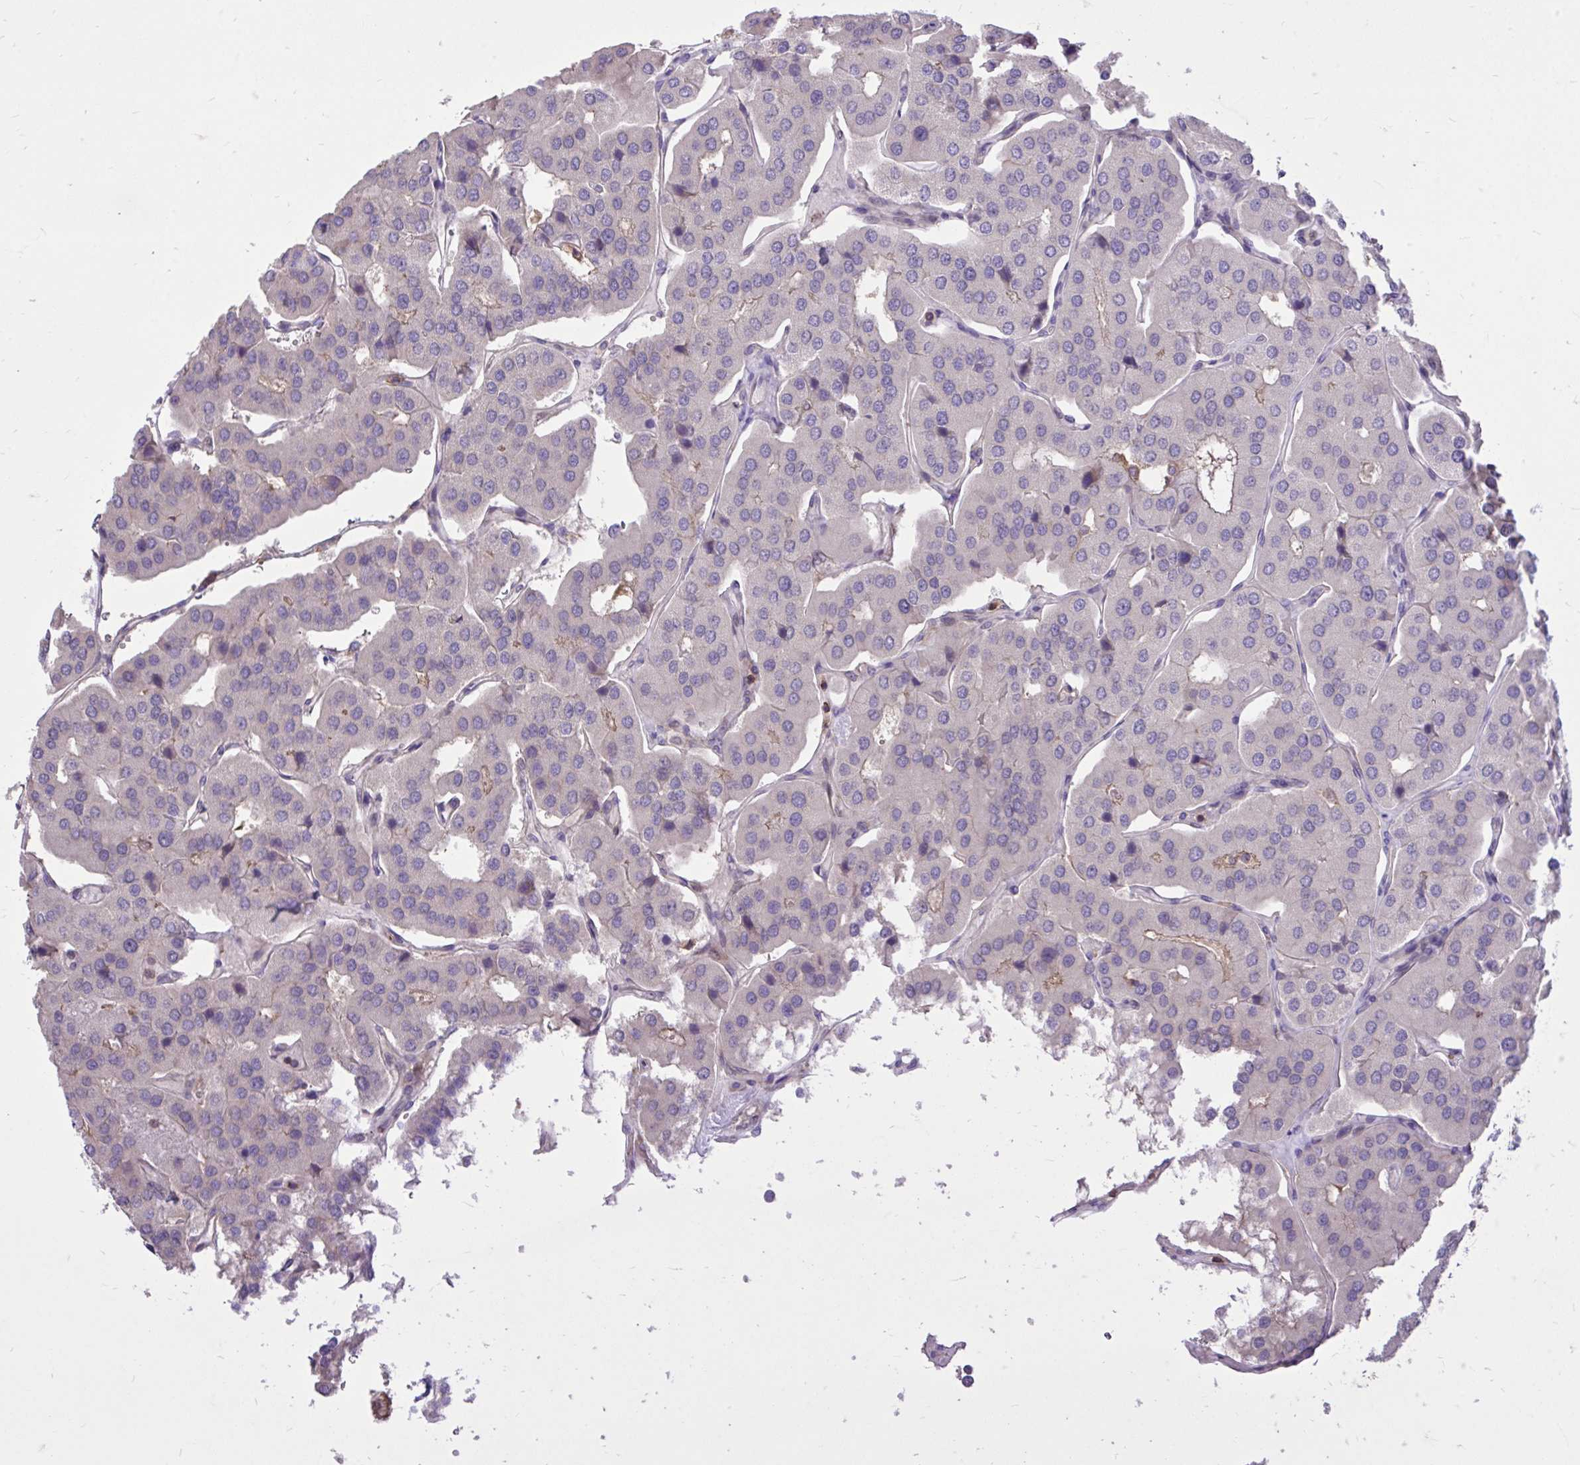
{"staining": {"intensity": "weak", "quantity": "<25%", "location": "cytoplasmic/membranous"}, "tissue": "parathyroid gland", "cell_type": "Glandular cells", "image_type": "normal", "snomed": [{"axis": "morphology", "description": "Normal tissue, NOS"}, {"axis": "morphology", "description": "Adenoma, NOS"}, {"axis": "topography", "description": "Parathyroid gland"}], "caption": "Immunohistochemistry (IHC) histopathology image of benign parathyroid gland stained for a protein (brown), which exhibits no expression in glandular cells.", "gene": "IGFL2", "patient": {"sex": "female", "age": 86}}